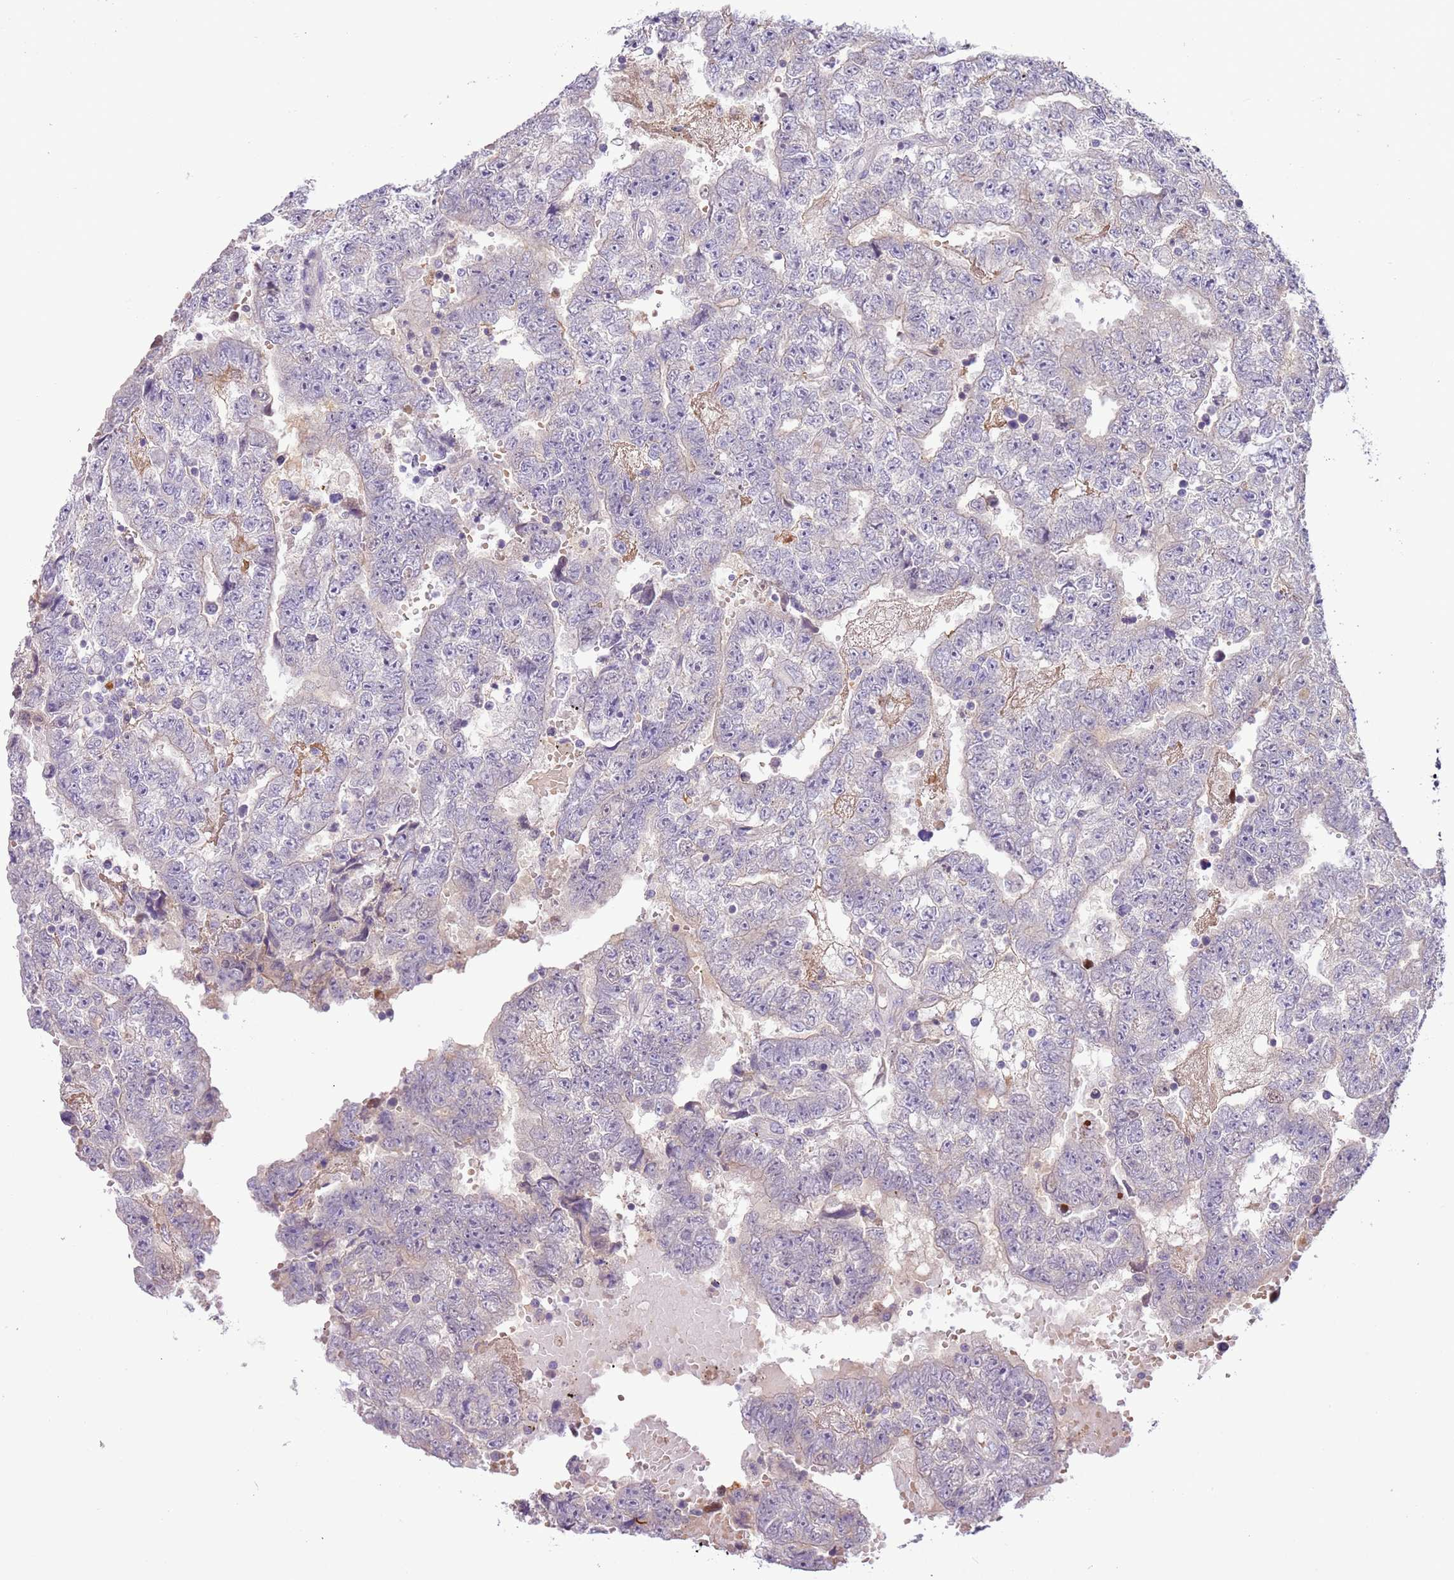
{"staining": {"intensity": "negative", "quantity": "none", "location": "none"}, "tissue": "testis cancer", "cell_type": "Tumor cells", "image_type": "cancer", "snomed": [{"axis": "morphology", "description": "Carcinoma, Embryonal, NOS"}, {"axis": "topography", "description": "Testis"}], "caption": "Immunohistochemical staining of embryonal carcinoma (testis) shows no significant expression in tumor cells.", "gene": "SCAMP5", "patient": {"sex": "male", "age": 25}}